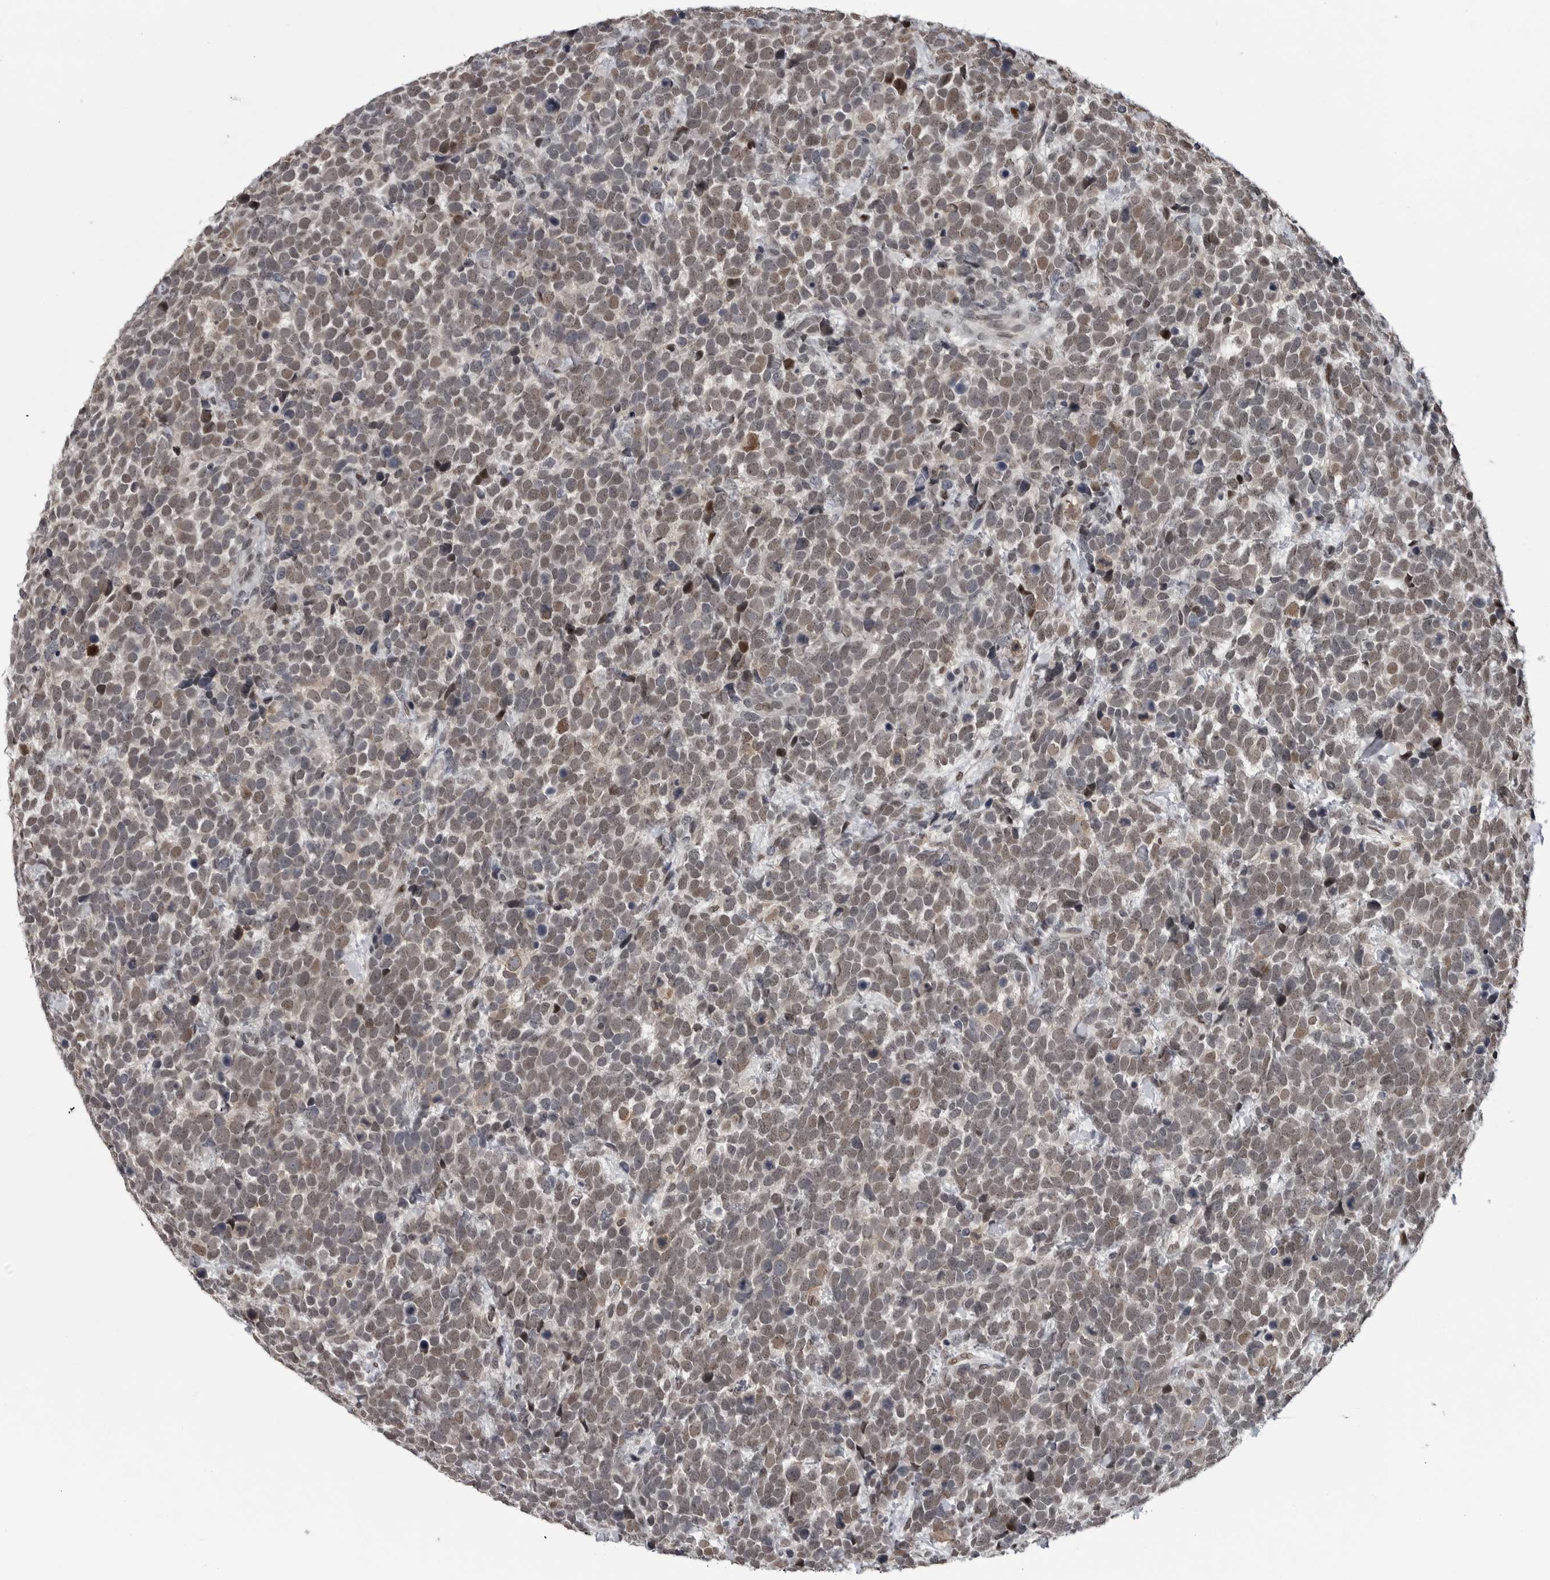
{"staining": {"intensity": "weak", "quantity": ">75%", "location": "nuclear"}, "tissue": "urothelial cancer", "cell_type": "Tumor cells", "image_type": "cancer", "snomed": [{"axis": "morphology", "description": "Urothelial carcinoma, High grade"}, {"axis": "topography", "description": "Urinary bladder"}], "caption": "Protein staining of high-grade urothelial carcinoma tissue displays weak nuclear staining in approximately >75% of tumor cells.", "gene": "C8orf58", "patient": {"sex": "female", "age": 82}}